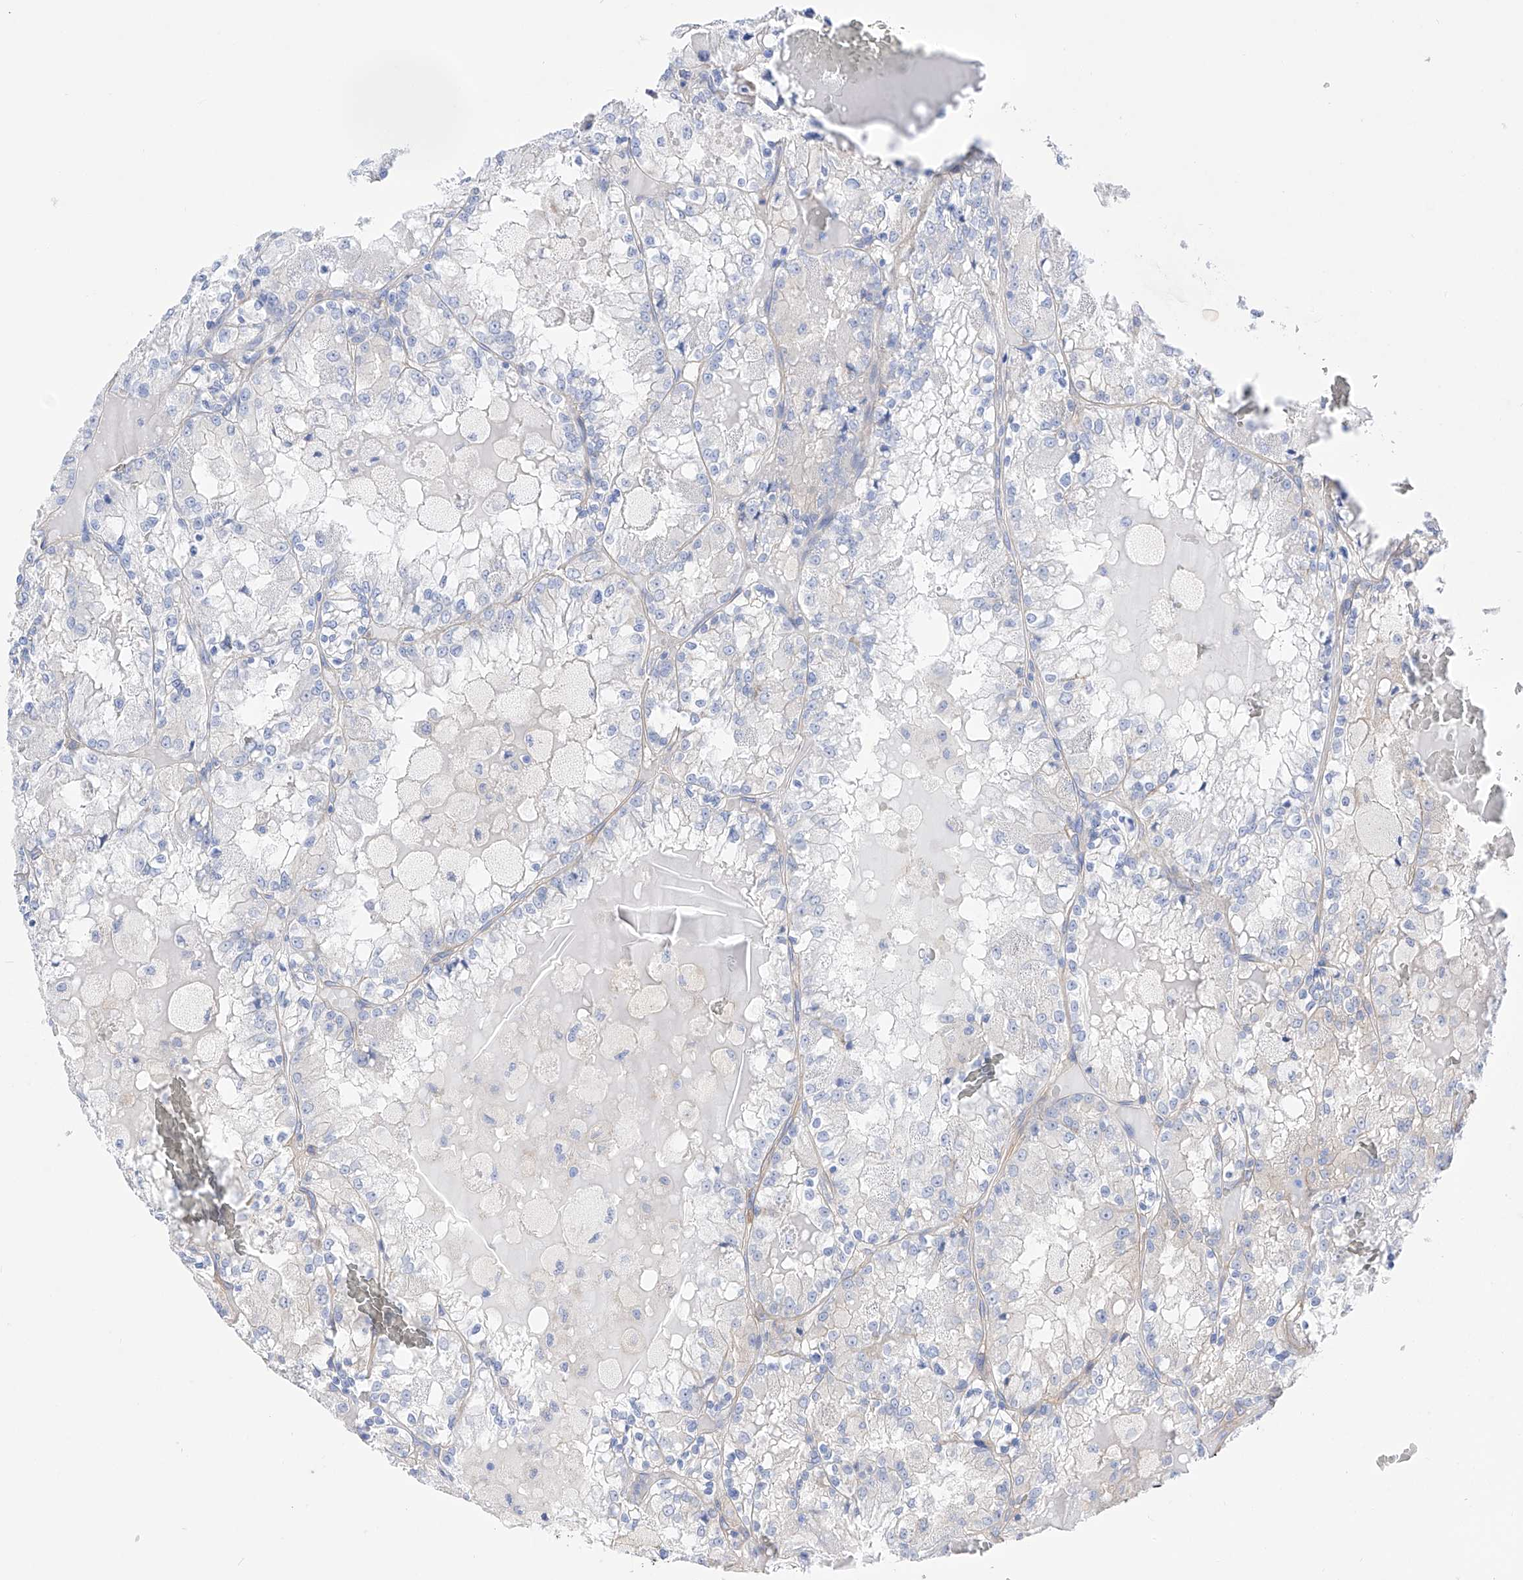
{"staining": {"intensity": "negative", "quantity": "none", "location": "none"}, "tissue": "renal cancer", "cell_type": "Tumor cells", "image_type": "cancer", "snomed": [{"axis": "morphology", "description": "Adenocarcinoma, NOS"}, {"axis": "topography", "description": "Kidney"}], "caption": "Renal cancer (adenocarcinoma) was stained to show a protein in brown. There is no significant staining in tumor cells.", "gene": "ZNF653", "patient": {"sex": "female", "age": 56}}